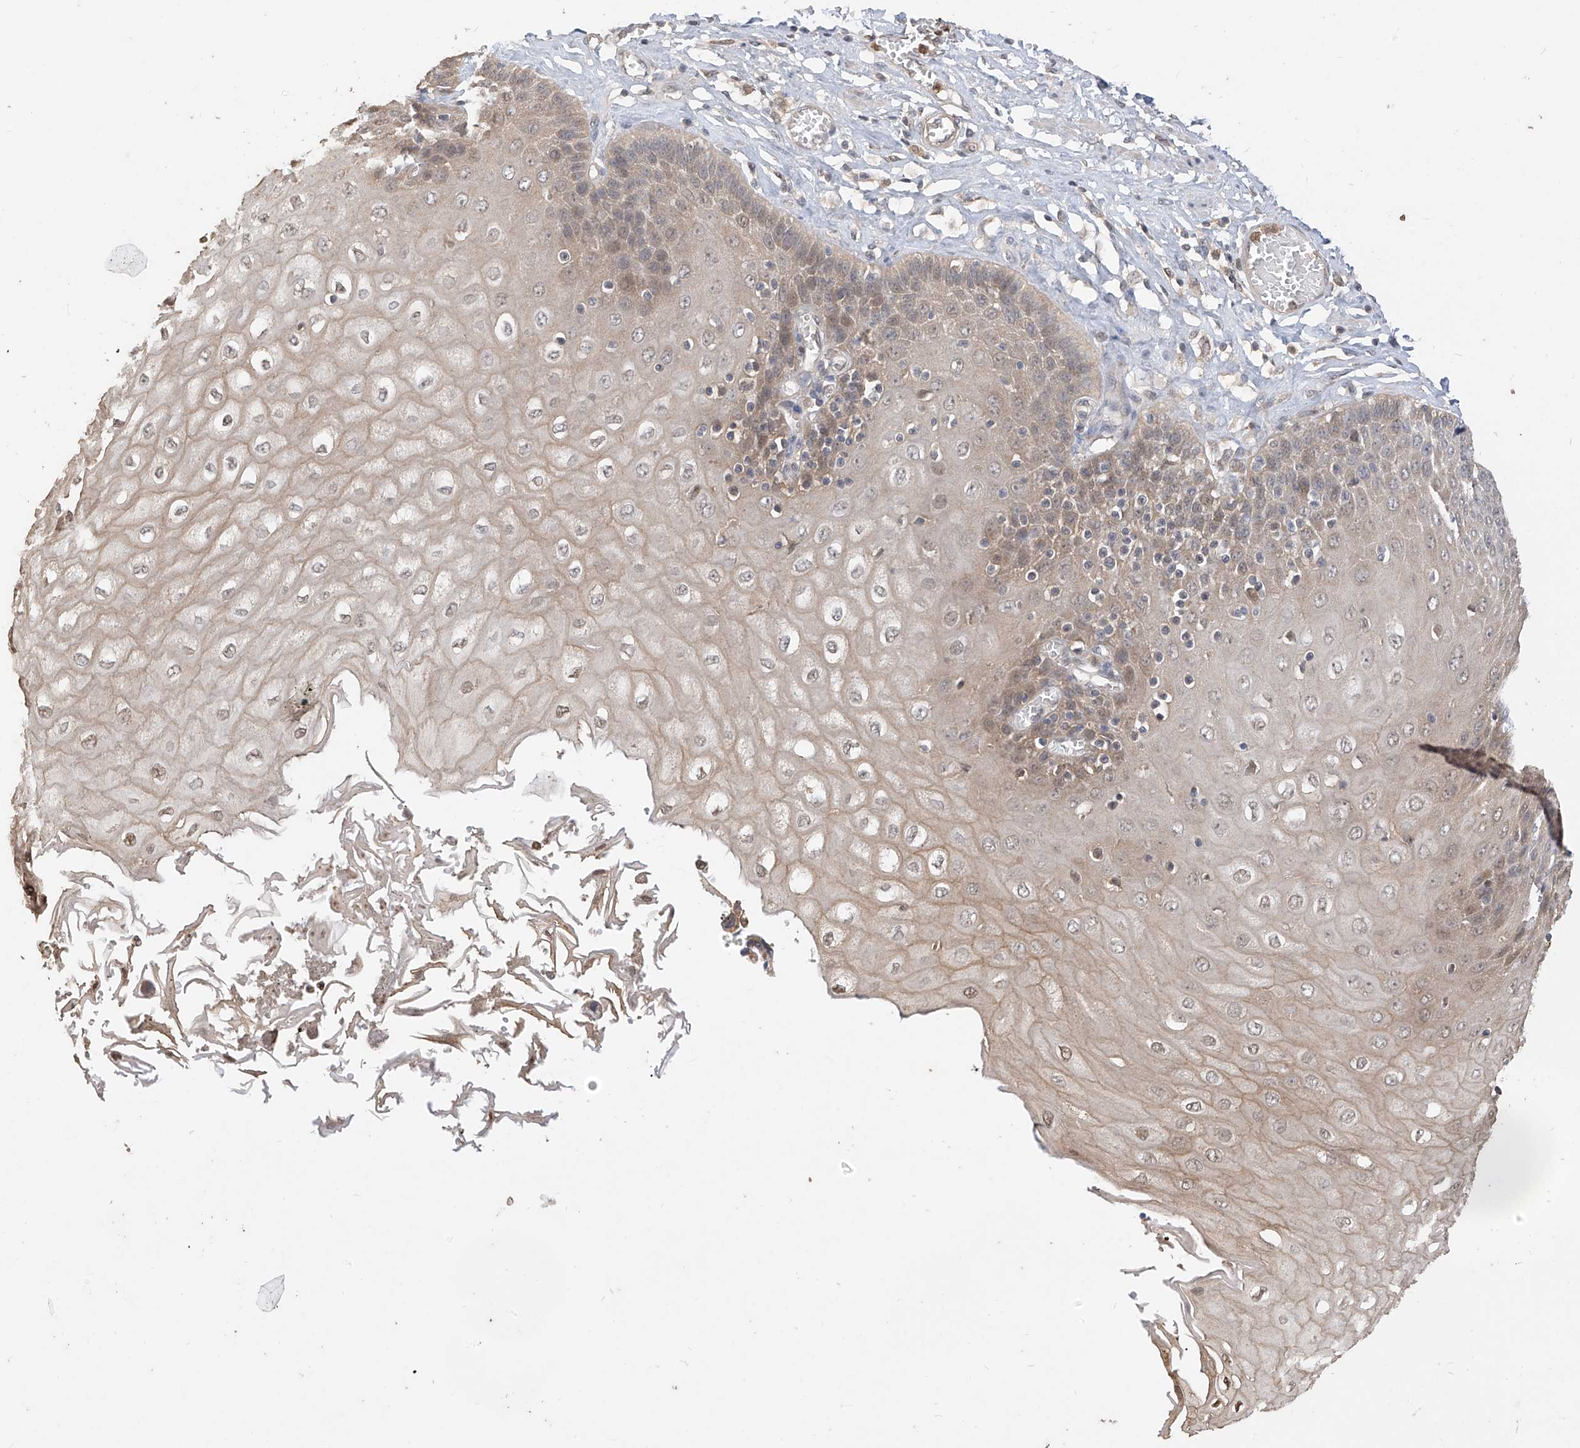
{"staining": {"intensity": "weak", "quantity": "25%-75%", "location": "cytoplasmic/membranous"}, "tissue": "esophagus", "cell_type": "Squamous epithelial cells", "image_type": "normal", "snomed": [{"axis": "morphology", "description": "Normal tissue, NOS"}, {"axis": "topography", "description": "Esophagus"}], "caption": "The image shows immunohistochemical staining of benign esophagus. There is weak cytoplasmic/membranous staining is seen in approximately 25%-75% of squamous epithelial cells.", "gene": "OFD1", "patient": {"sex": "male", "age": 60}}